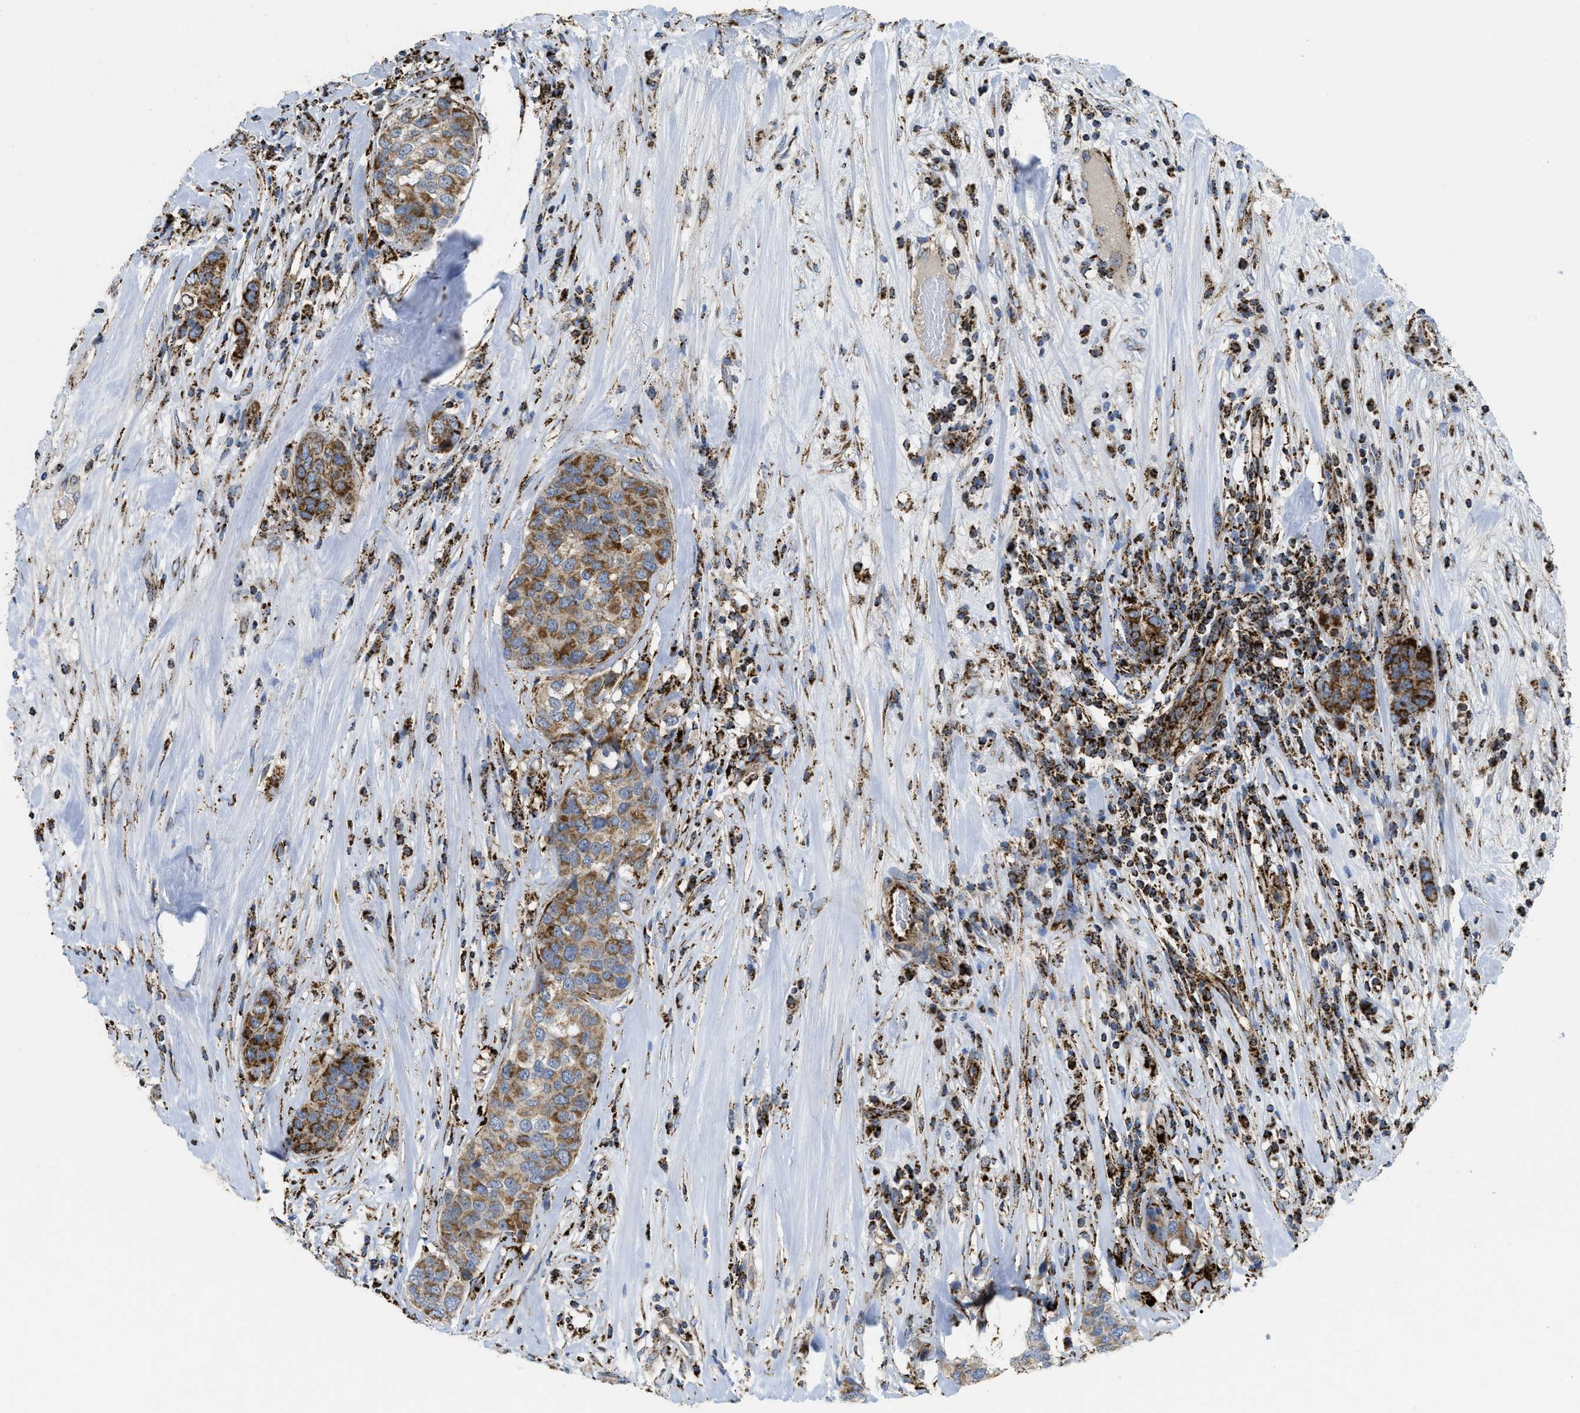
{"staining": {"intensity": "strong", "quantity": ">75%", "location": "cytoplasmic/membranous"}, "tissue": "breast cancer", "cell_type": "Tumor cells", "image_type": "cancer", "snomed": [{"axis": "morphology", "description": "Lobular carcinoma"}, {"axis": "topography", "description": "Breast"}], "caption": "Breast lobular carcinoma tissue shows strong cytoplasmic/membranous positivity in about >75% of tumor cells", "gene": "SQOR", "patient": {"sex": "female", "age": 59}}